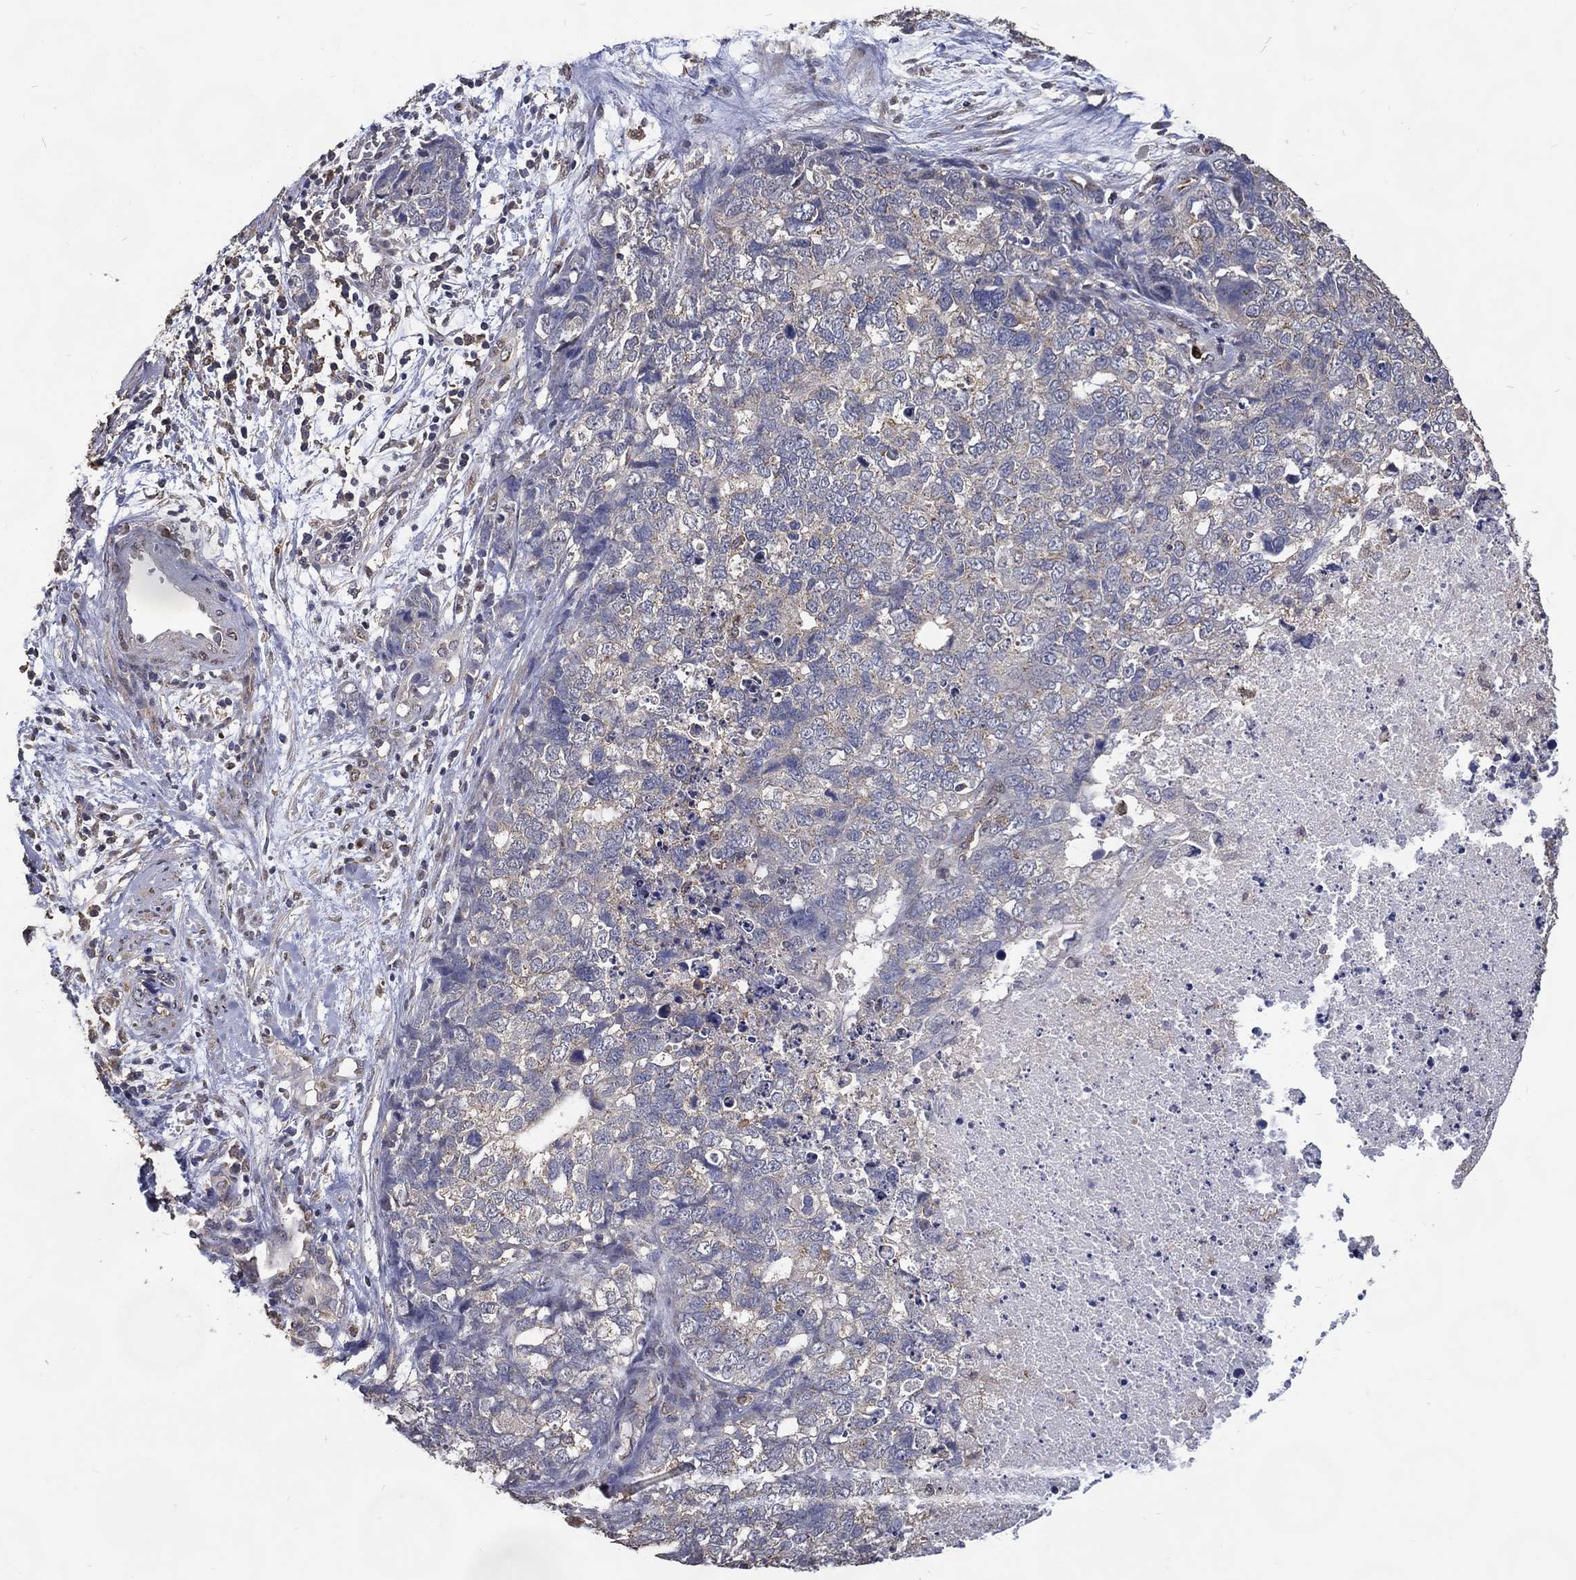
{"staining": {"intensity": "weak", "quantity": "<25%", "location": "cytoplasmic/membranous"}, "tissue": "cervical cancer", "cell_type": "Tumor cells", "image_type": "cancer", "snomed": [{"axis": "morphology", "description": "Squamous cell carcinoma, NOS"}, {"axis": "topography", "description": "Cervix"}], "caption": "The image displays no staining of tumor cells in squamous cell carcinoma (cervical).", "gene": "GPR183", "patient": {"sex": "female", "age": 63}}